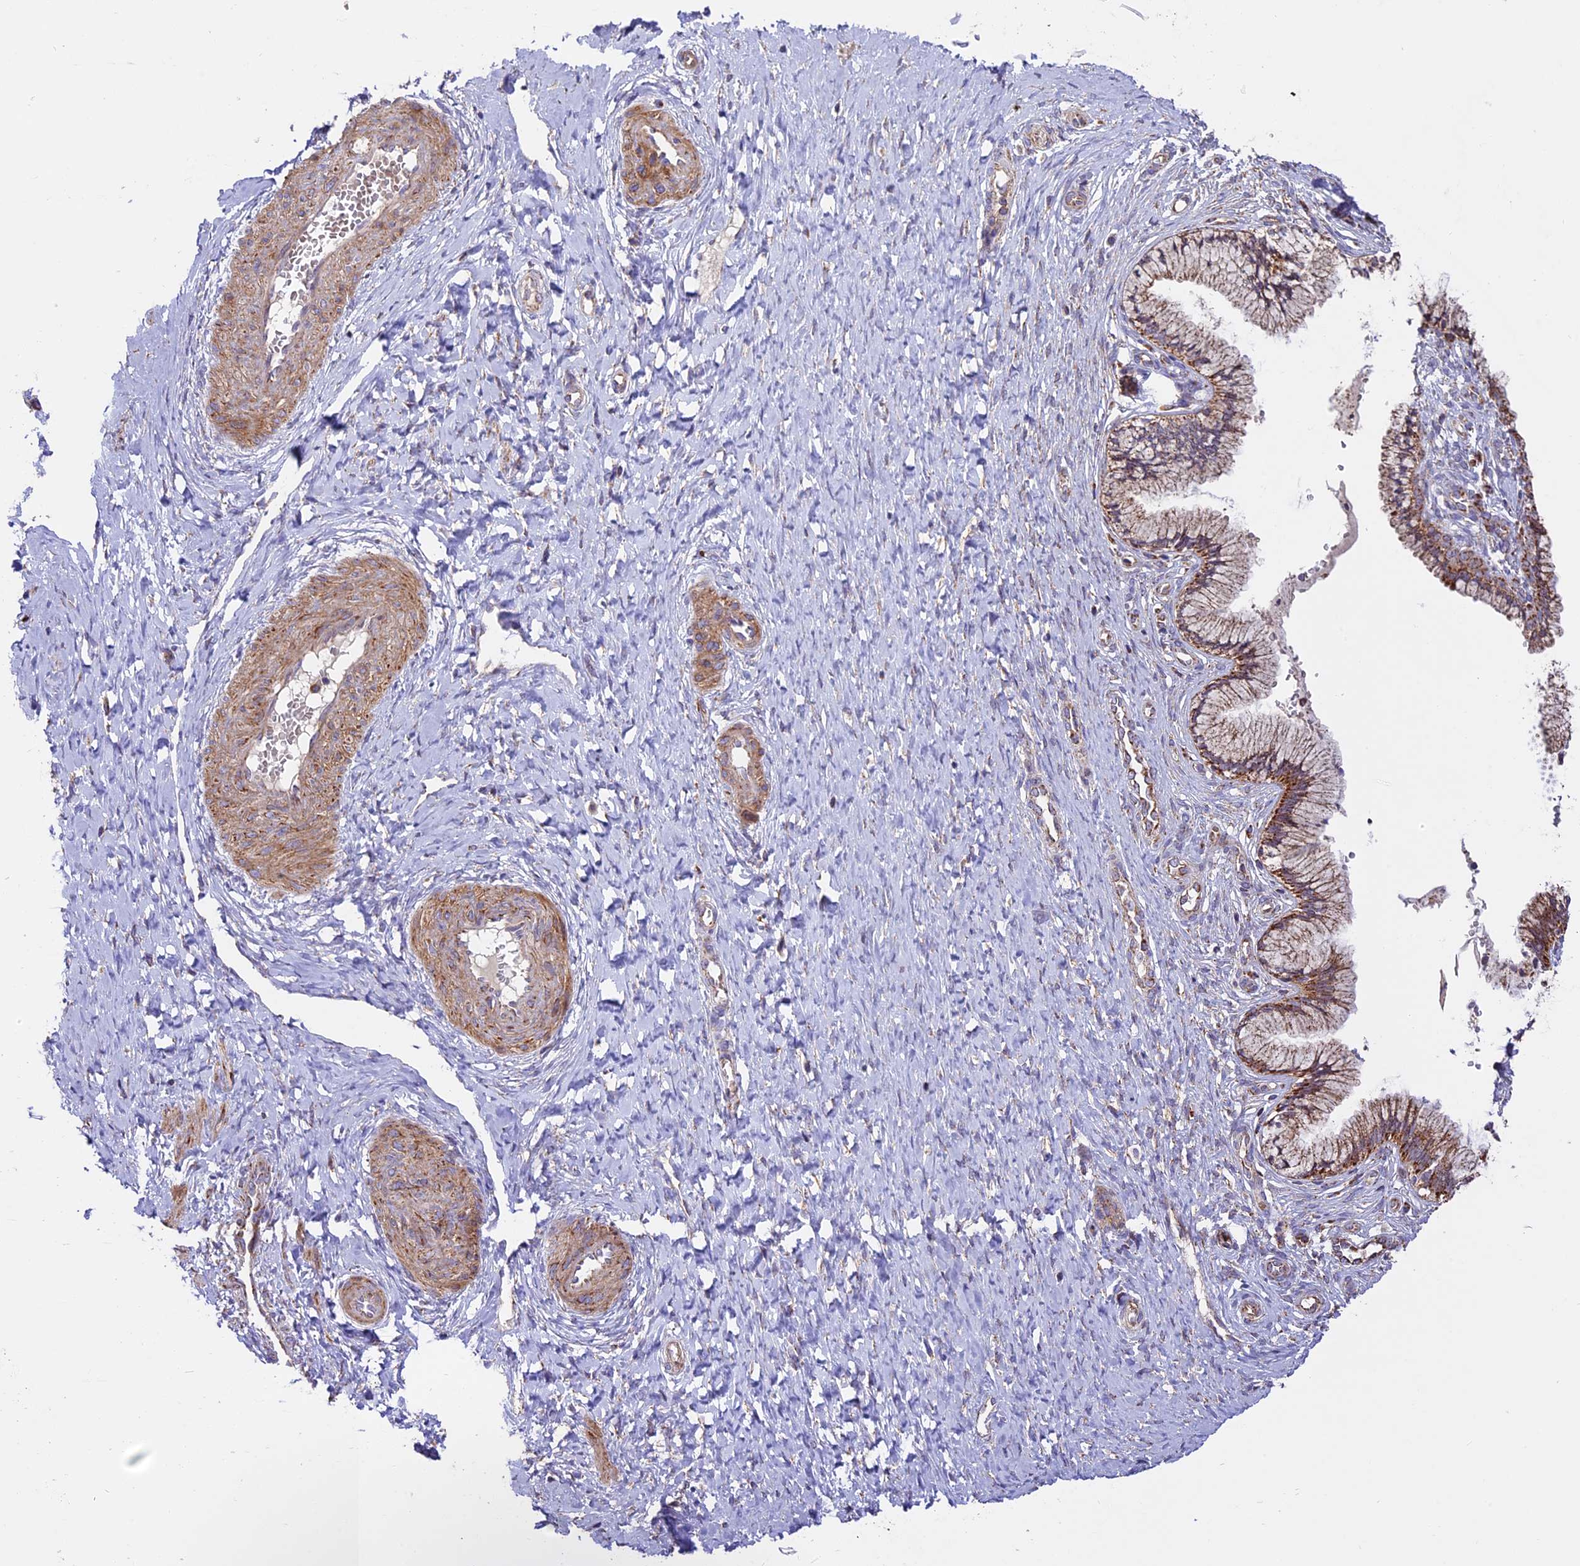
{"staining": {"intensity": "moderate", "quantity": ">75%", "location": "cytoplasmic/membranous"}, "tissue": "cervix", "cell_type": "Glandular cells", "image_type": "normal", "snomed": [{"axis": "morphology", "description": "Normal tissue, NOS"}, {"axis": "topography", "description": "Cervix"}], "caption": "Moderate cytoplasmic/membranous positivity for a protein is appreciated in about >75% of glandular cells of normal cervix using immunohistochemistry.", "gene": "NDUFA8", "patient": {"sex": "female", "age": 36}}